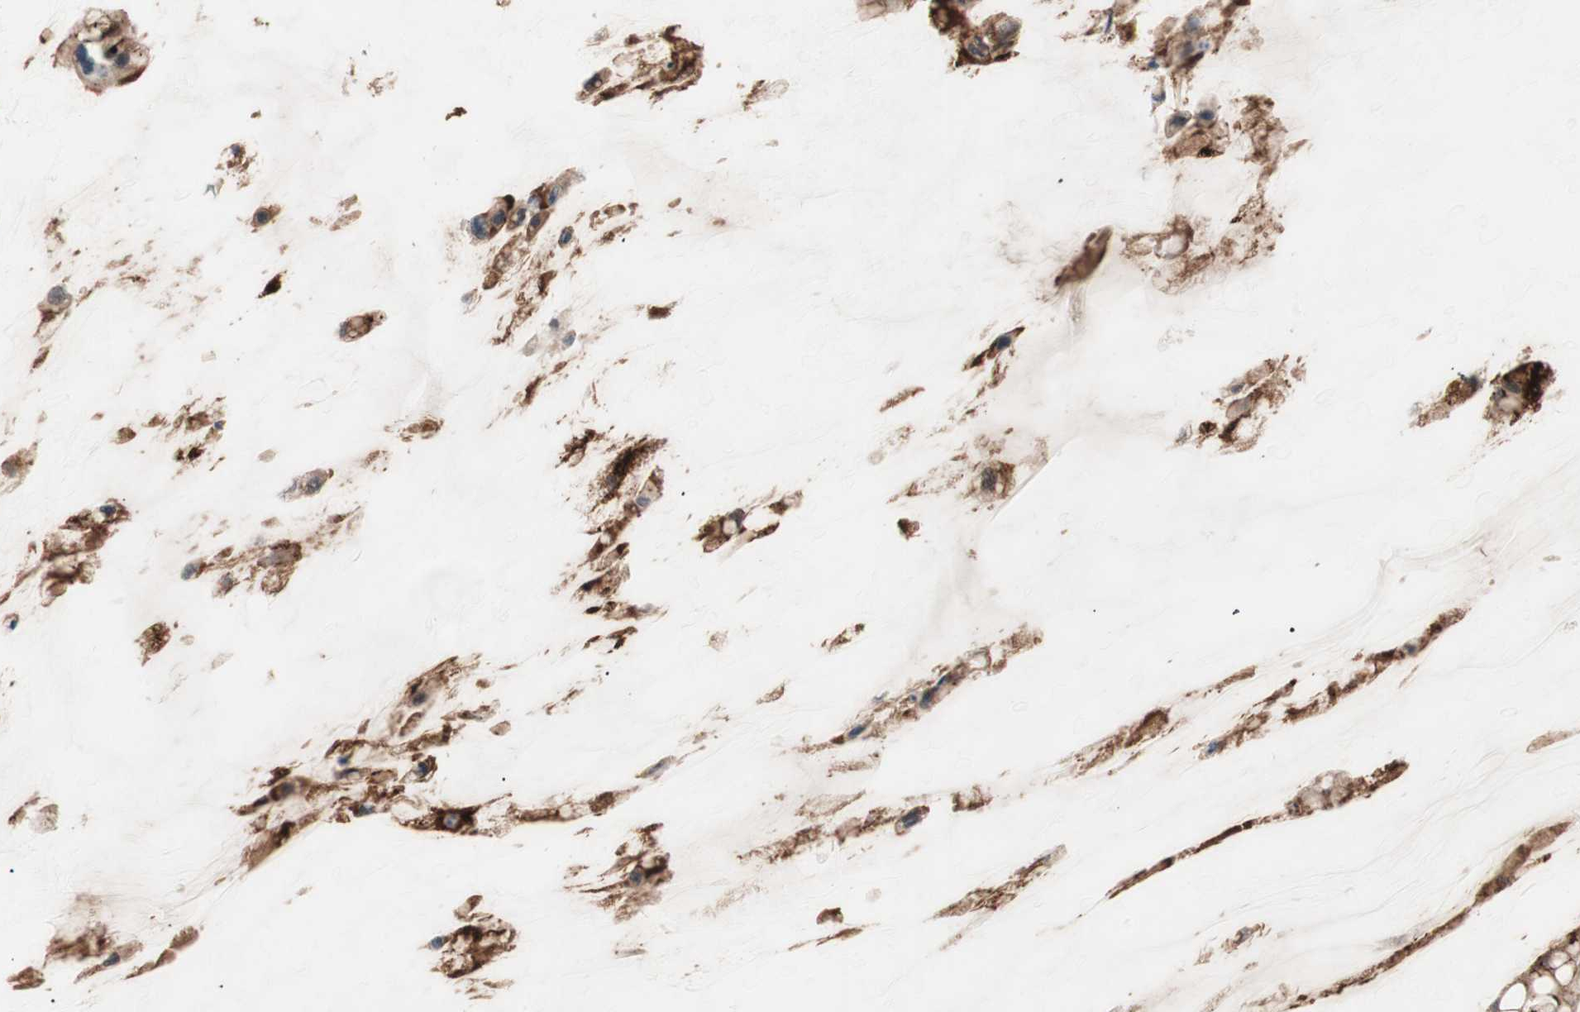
{"staining": {"intensity": "weak", "quantity": ">75%", "location": "cytoplasmic/membranous"}, "tissue": "ovarian cancer", "cell_type": "Tumor cells", "image_type": "cancer", "snomed": [{"axis": "morphology", "description": "Cystadenocarcinoma, mucinous, NOS"}, {"axis": "topography", "description": "Ovary"}], "caption": "Brown immunohistochemical staining in human mucinous cystadenocarcinoma (ovarian) displays weak cytoplasmic/membranous positivity in approximately >75% of tumor cells.", "gene": "ITGB4", "patient": {"sex": "female", "age": 39}}